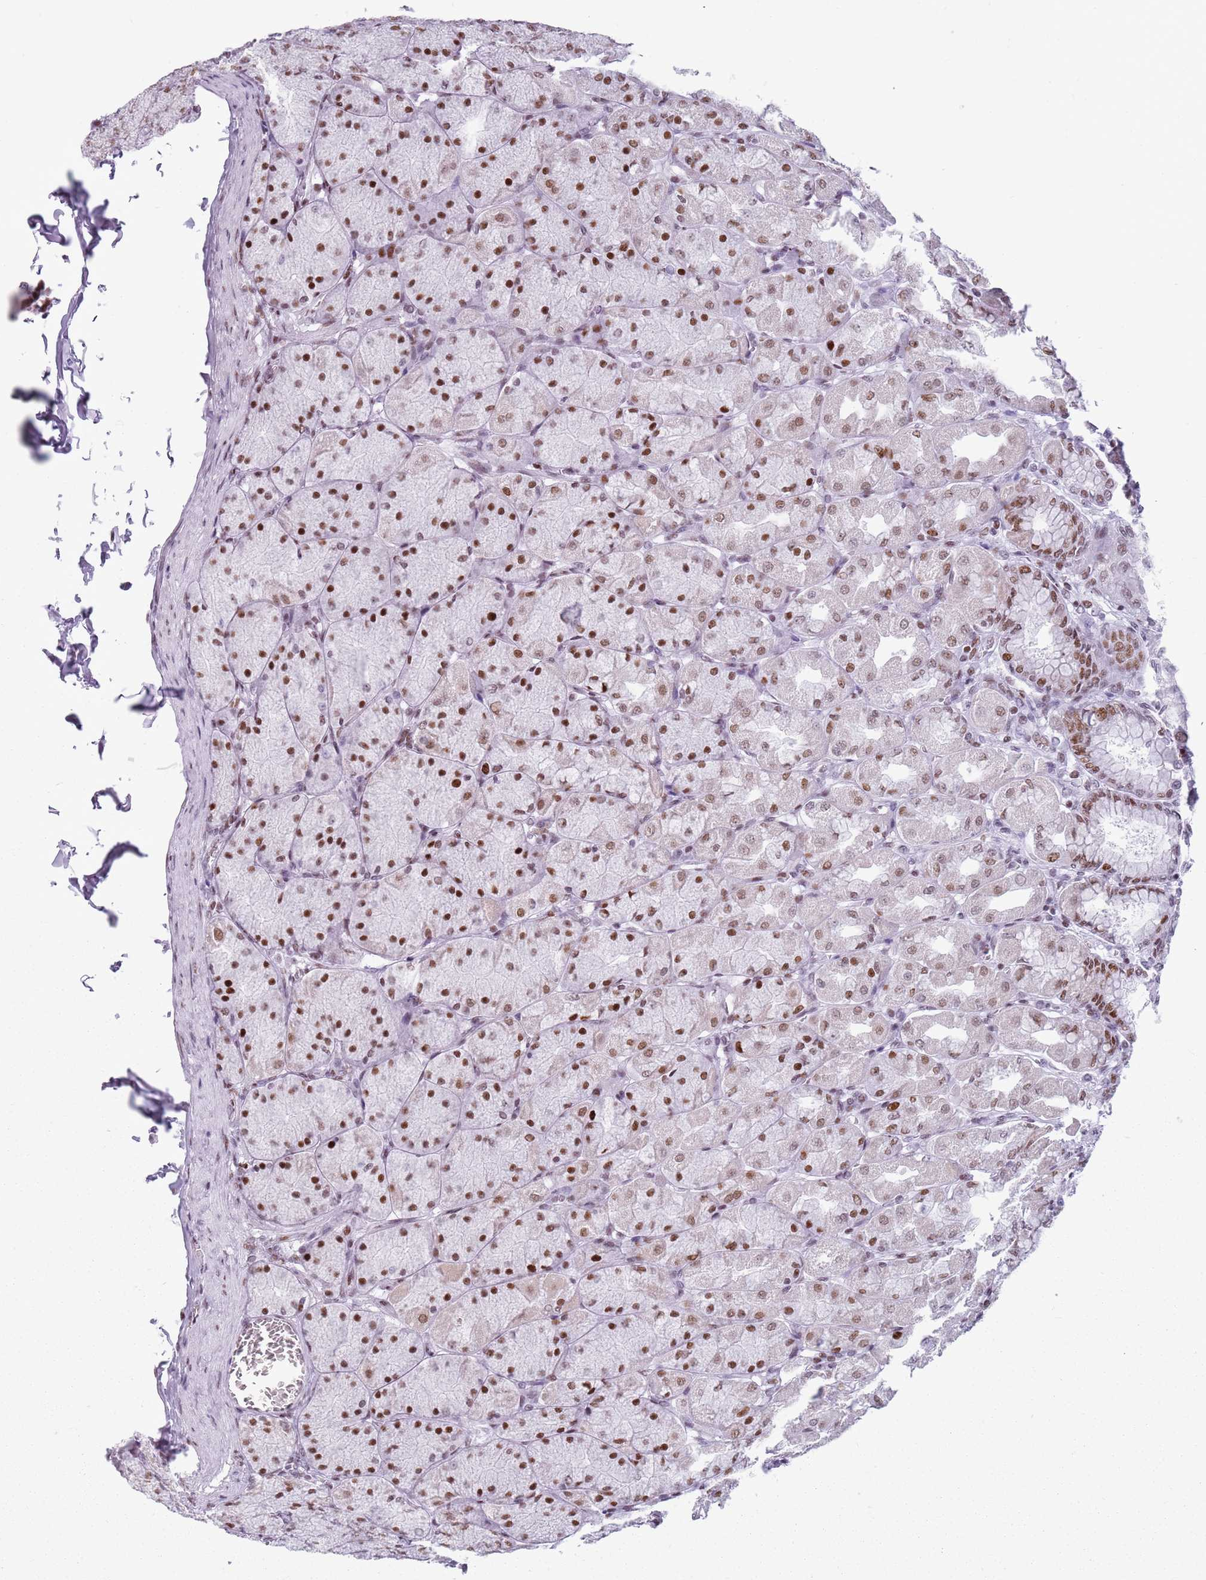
{"staining": {"intensity": "strong", "quantity": ">75%", "location": "nuclear"}, "tissue": "stomach", "cell_type": "Glandular cells", "image_type": "normal", "snomed": [{"axis": "morphology", "description": "Normal tissue, NOS"}, {"axis": "topography", "description": "Stomach, upper"}], "caption": "Human stomach stained with a brown dye displays strong nuclear positive staining in about >75% of glandular cells.", "gene": "FAM104B", "patient": {"sex": "female", "age": 56}}